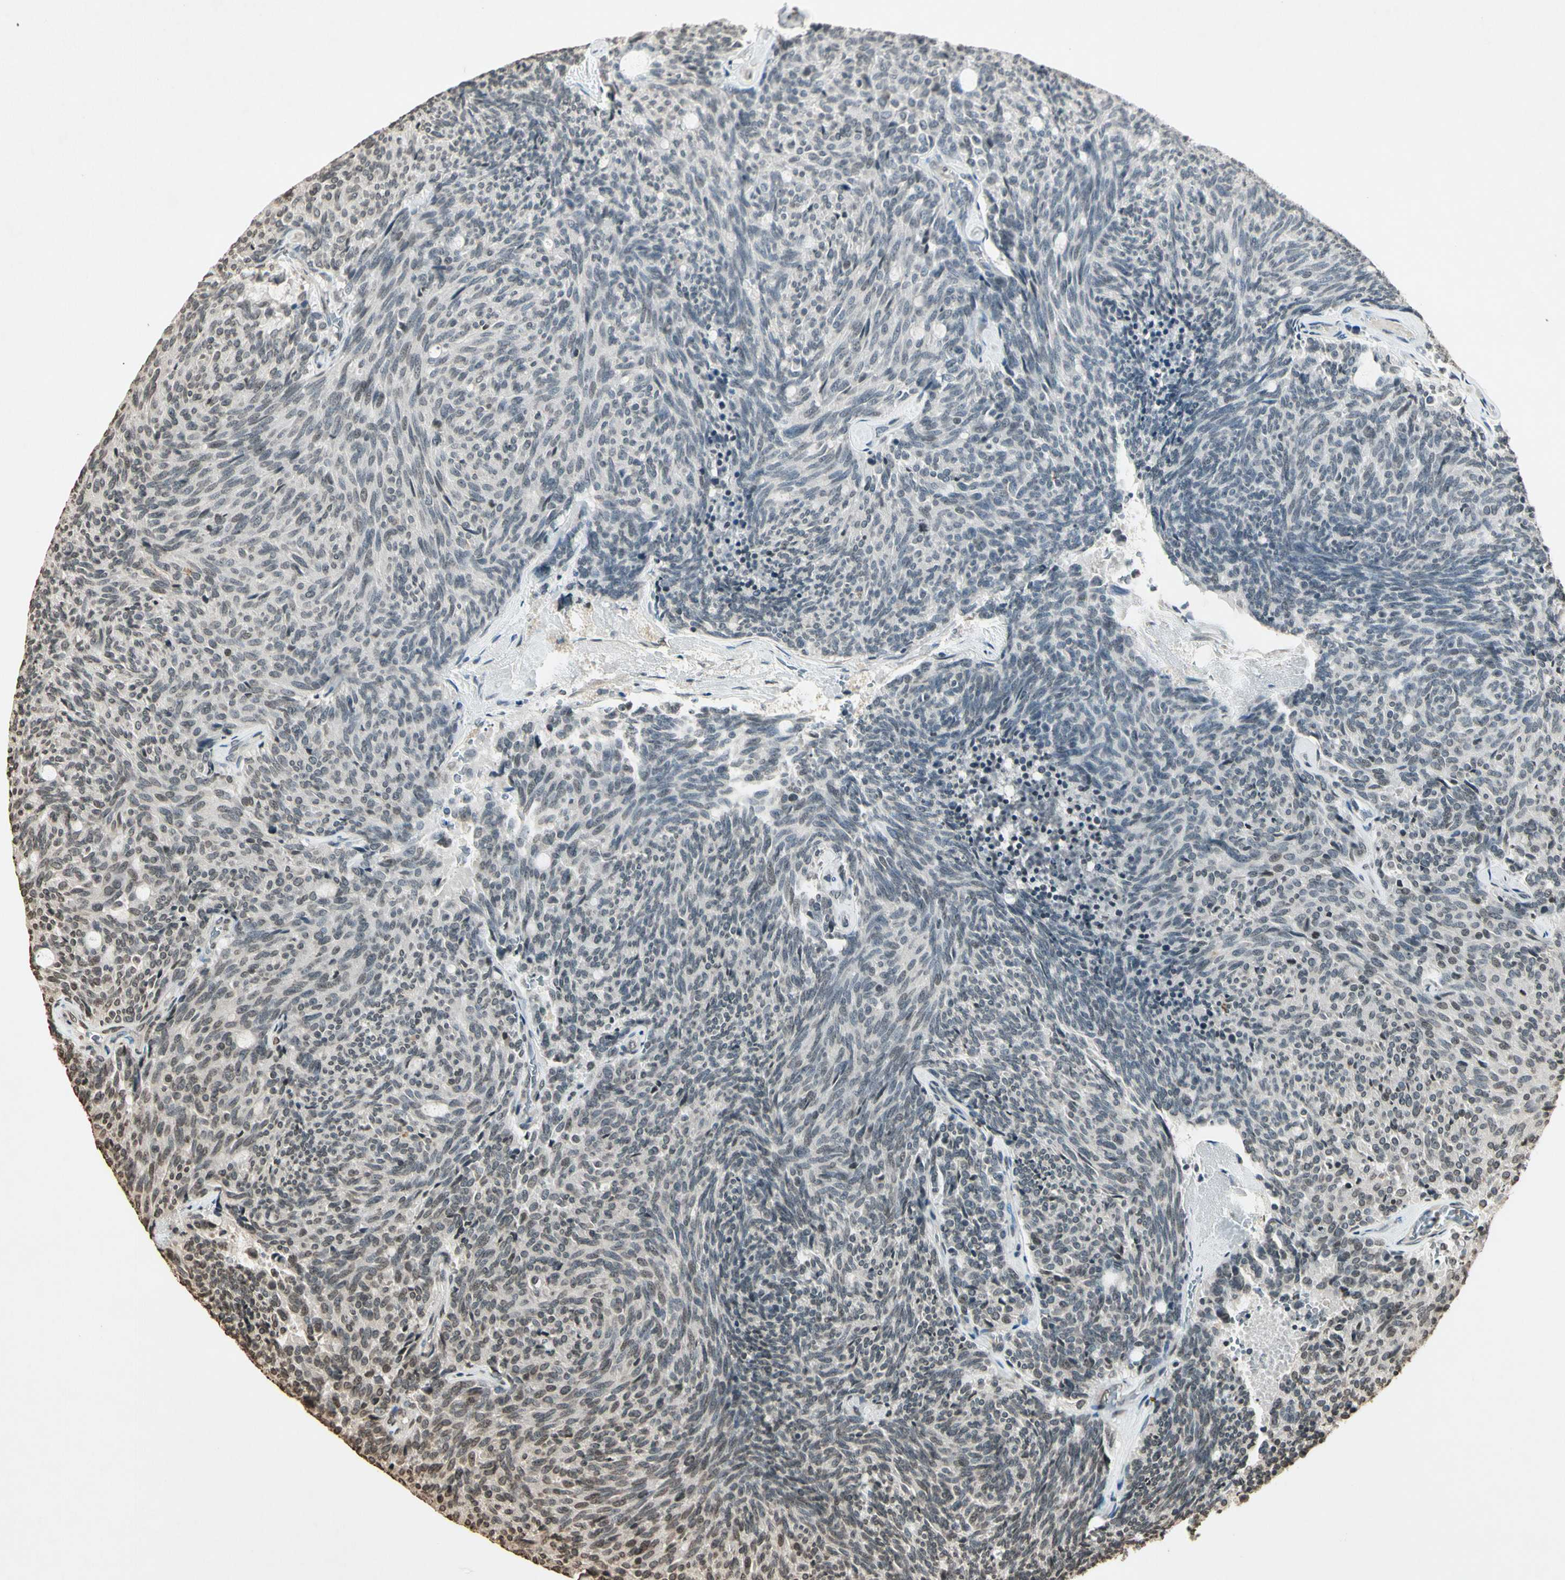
{"staining": {"intensity": "weak", "quantity": "<25%", "location": "nuclear"}, "tissue": "carcinoid", "cell_type": "Tumor cells", "image_type": "cancer", "snomed": [{"axis": "morphology", "description": "Carcinoid, malignant, NOS"}, {"axis": "topography", "description": "Pancreas"}], "caption": "Tumor cells are negative for protein expression in human carcinoid.", "gene": "TOP1", "patient": {"sex": "female", "age": 54}}